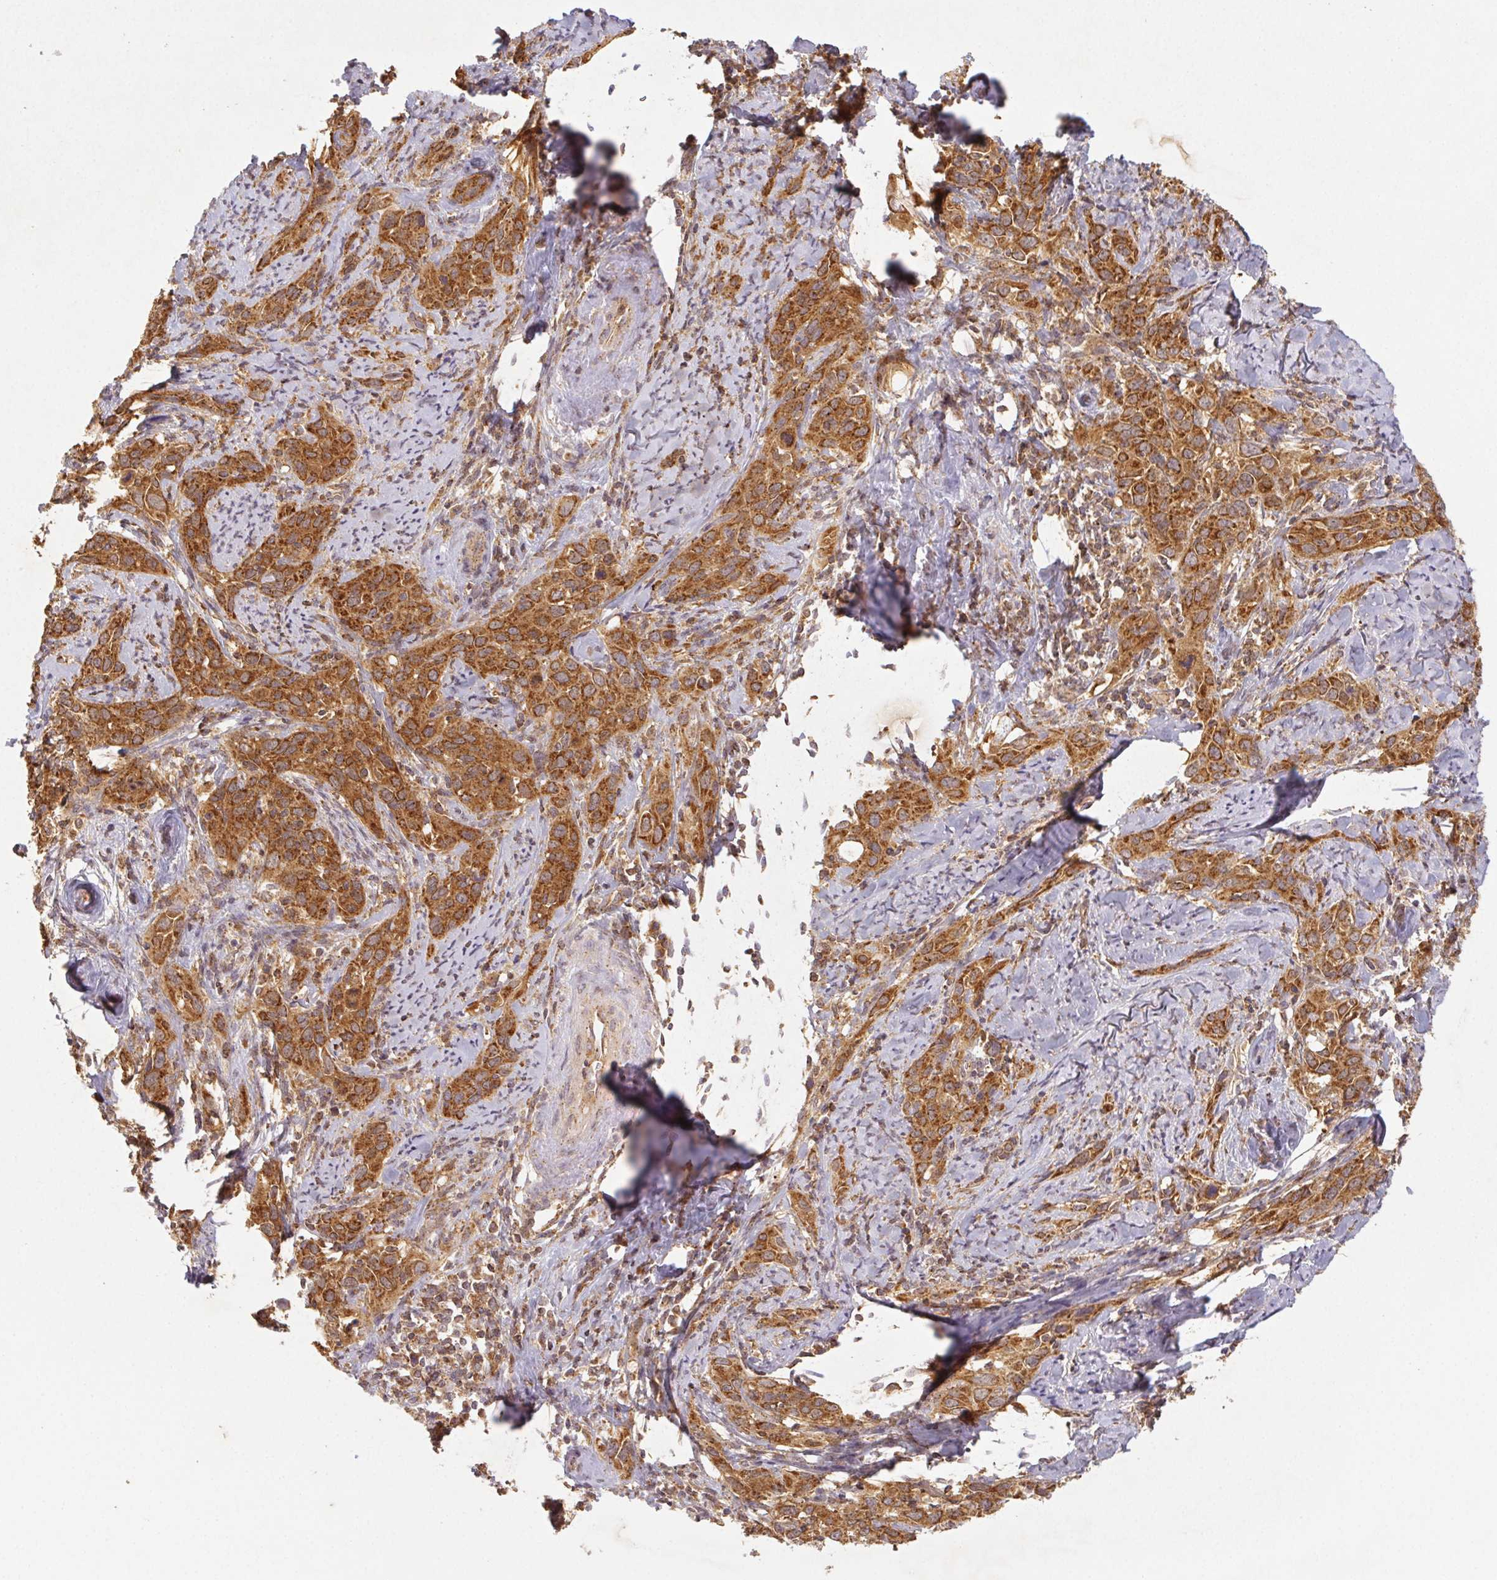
{"staining": {"intensity": "strong", "quantity": ">75%", "location": "cytoplasmic/membranous"}, "tissue": "cervical cancer", "cell_type": "Tumor cells", "image_type": "cancer", "snomed": [{"axis": "morphology", "description": "Squamous cell carcinoma, NOS"}, {"axis": "topography", "description": "Cervix"}], "caption": "The histopathology image displays staining of cervical cancer, revealing strong cytoplasmic/membranous protein positivity (brown color) within tumor cells. The staining was performed using DAB to visualize the protein expression in brown, while the nuclei were stained in blue with hematoxylin (Magnification: 20x).", "gene": "MTHFD1", "patient": {"sex": "female", "age": 51}}